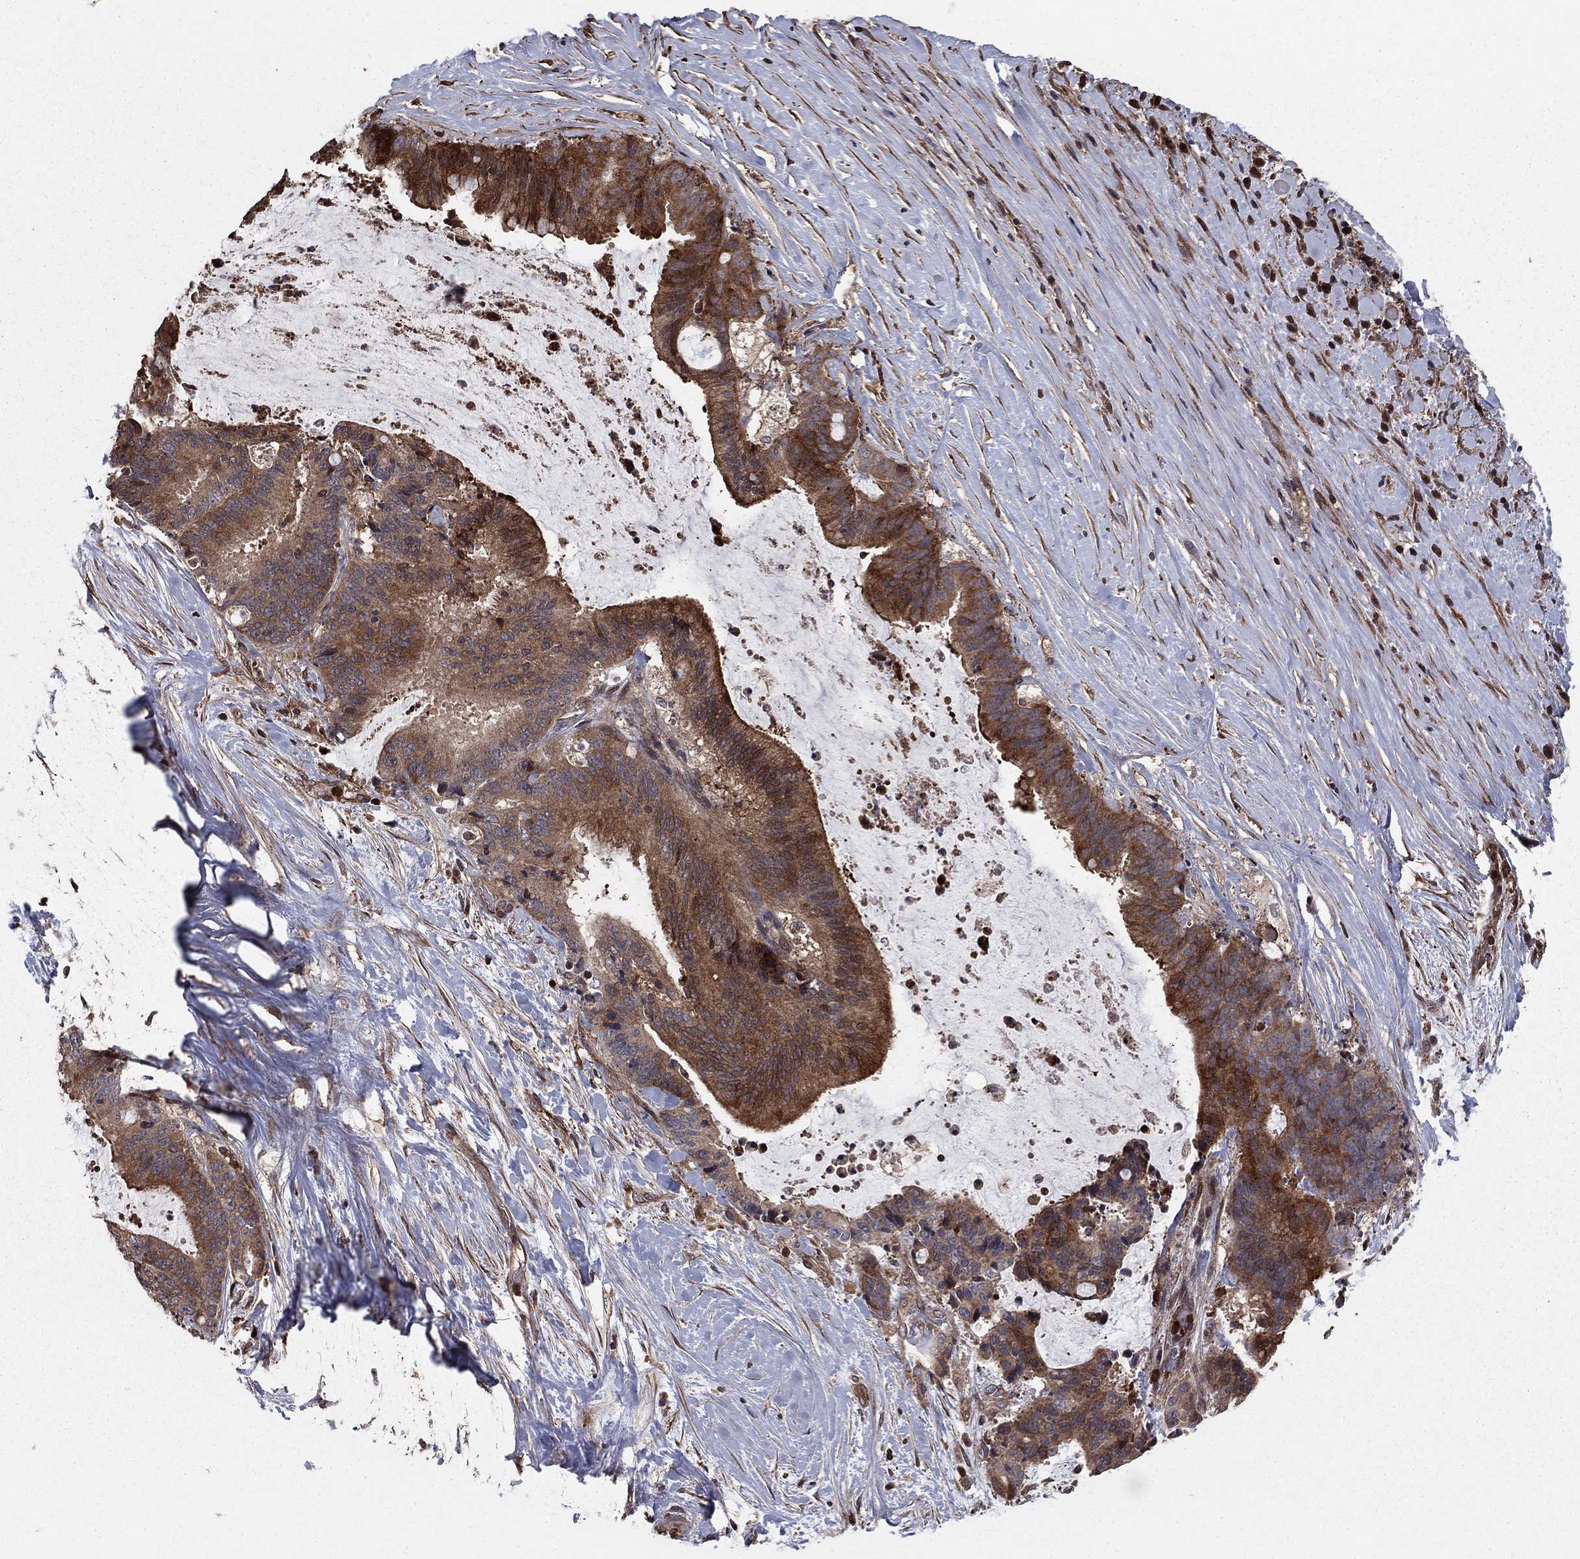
{"staining": {"intensity": "moderate", "quantity": ">75%", "location": "cytoplasmic/membranous"}, "tissue": "liver cancer", "cell_type": "Tumor cells", "image_type": "cancer", "snomed": [{"axis": "morphology", "description": "Cholangiocarcinoma"}, {"axis": "topography", "description": "Liver"}], "caption": "Human liver cancer (cholangiocarcinoma) stained with a brown dye demonstrates moderate cytoplasmic/membranous positive staining in about >75% of tumor cells.", "gene": "GYG1", "patient": {"sex": "female", "age": 73}}